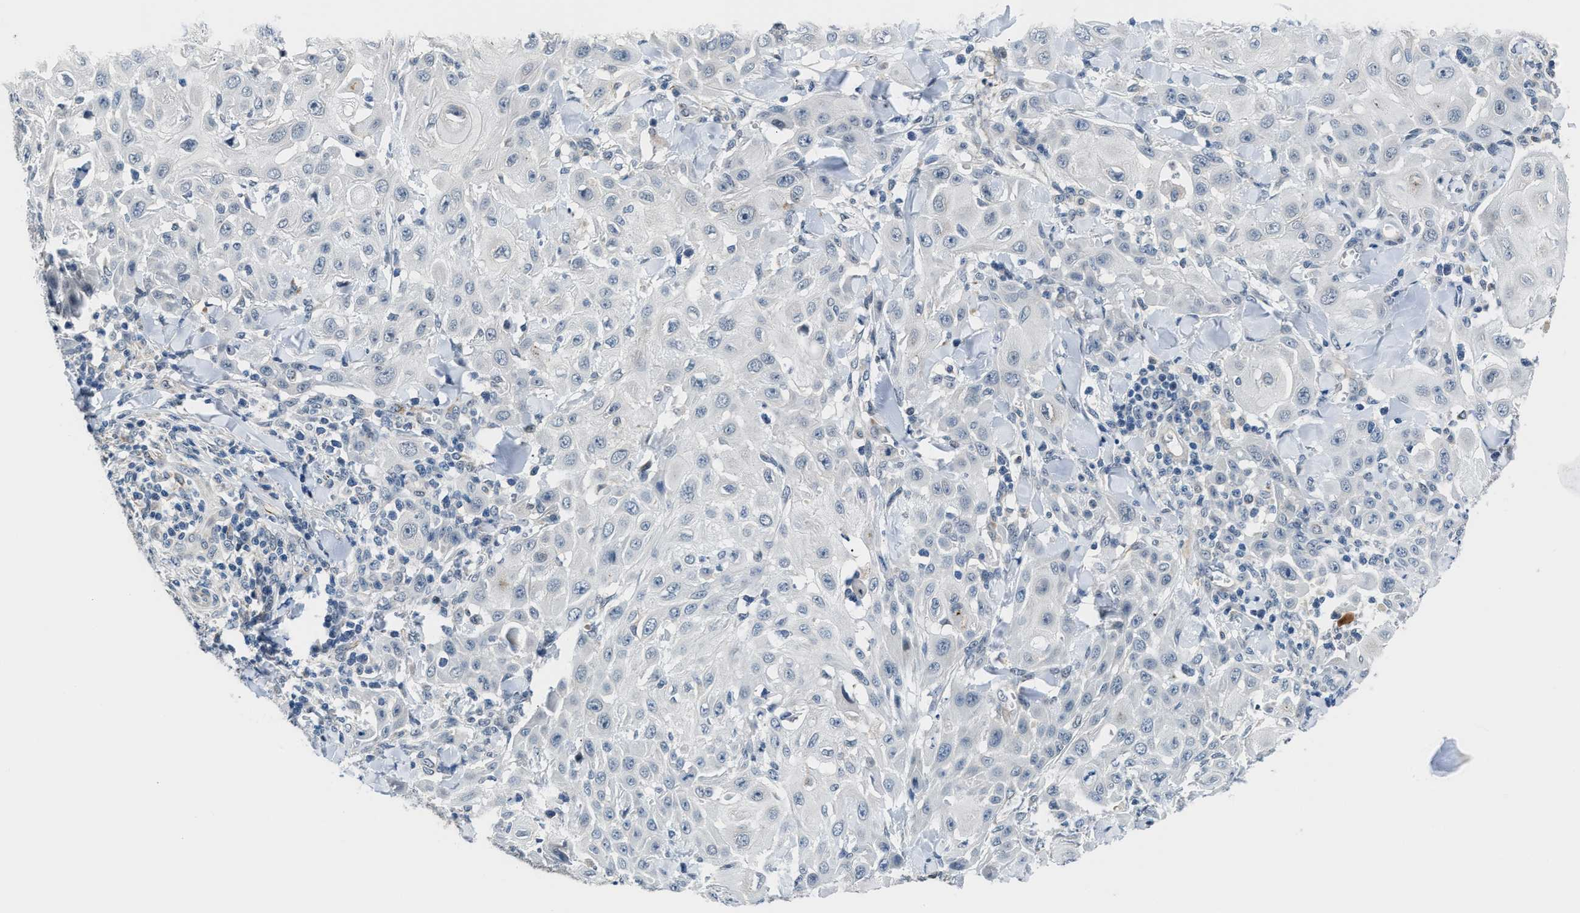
{"staining": {"intensity": "negative", "quantity": "none", "location": "none"}, "tissue": "skin cancer", "cell_type": "Tumor cells", "image_type": "cancer", "snomed": [{"axis": "morphology", "description": "Squamous cell carcinoma, NOS"}, {"axis": "topography", "description": "Skin"}], "caption": "IHC photomicrograph of skin cancer stained for a protein (brown), which reveals no staining in tumor cells.", "gene": "PPM1H", "patient": {"sex": "male", "age": 24}}